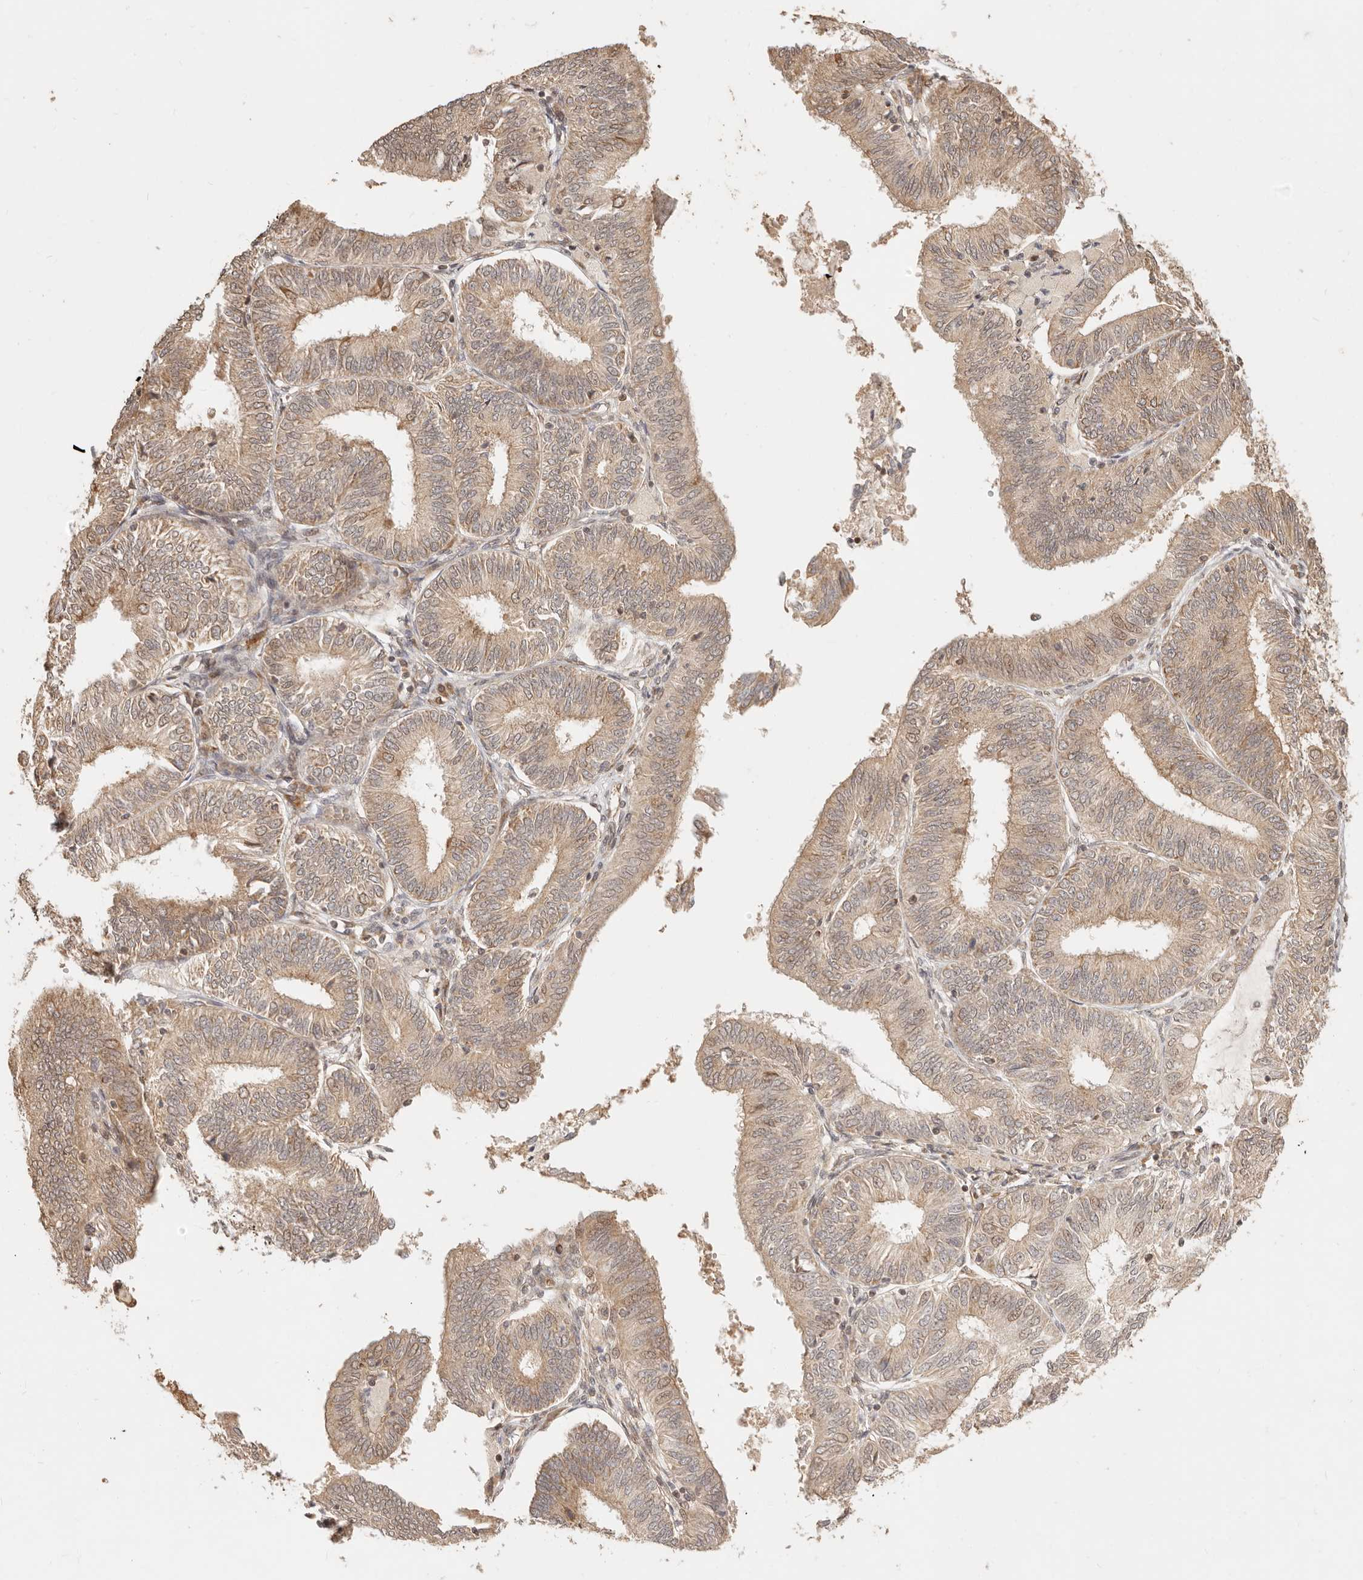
{"staining": {"intensity": "weak", "quantity": ">75%", "location": "cytoplasmic/membranous,nuclear"}, "tissue": "endometrial cancer", "cell_type": "Tumor cells", "image_type": "cancer", "snomed": [{"axis": "morphology", "description": "Adenocarcinoma, NOS"}, {"axis": "topography", "description": "Endometrium"}], "caption": "Immunohistochemical staining of adenocarcinoma (endometrial) shows low levels of weak cytoplasmic/membranous and nuclear expression in approximately >75% of tumor cells. (brown staining indicates protein expression, while blue staining denotes nuclei).", "gene": "TIMM17A", "patient": {"sex": "female", "age": 51}}